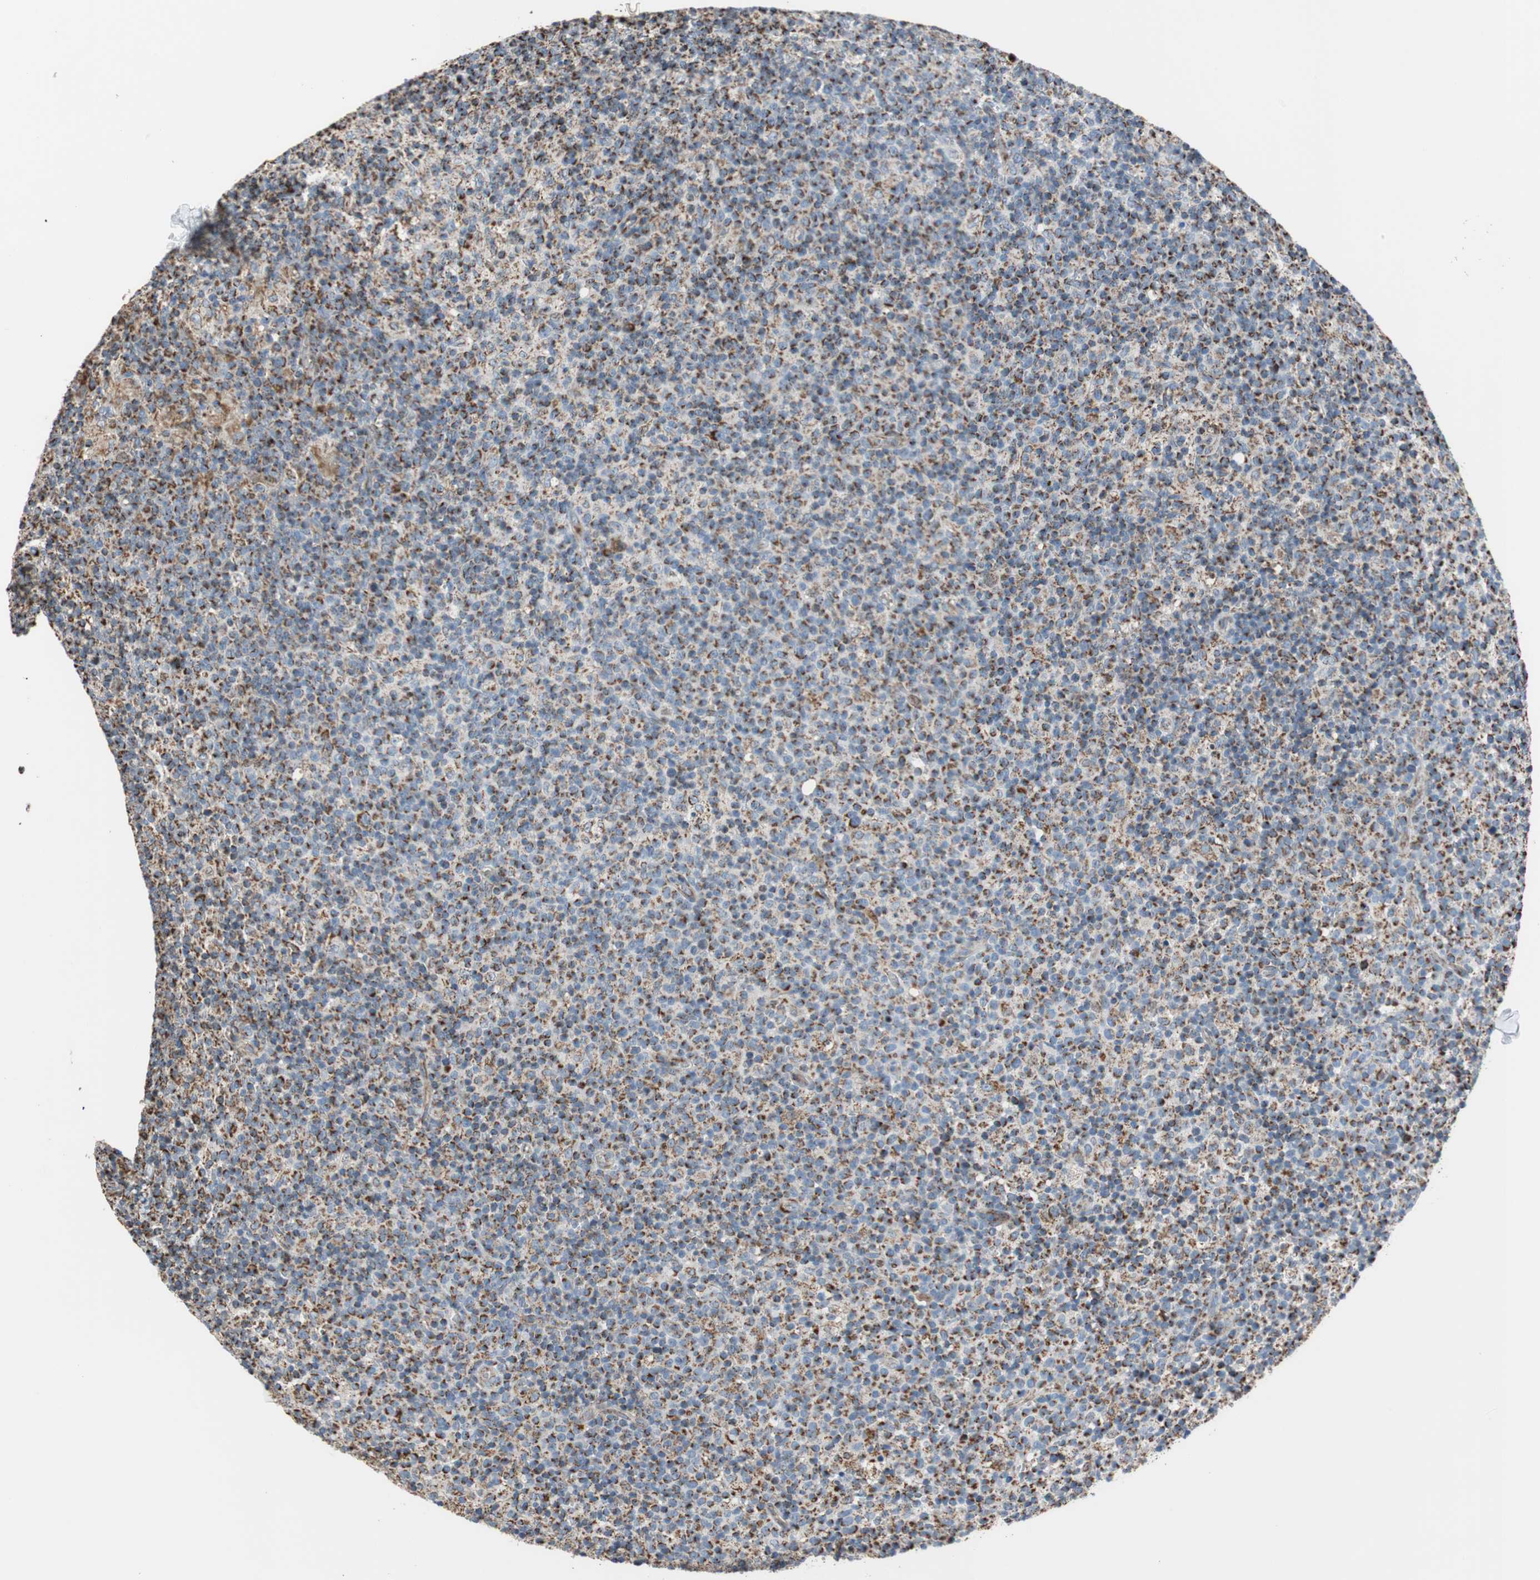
{"staining": {"intensity": "strong", "quantity": "25%-75%", "location": "cytoplasmic/membranous"}, "tissue": "lymph node", "cell_type": "Germinal center cells", "image_type": "normal", "snomed": [{"axis": "morphology", "description": "Normal tissue, NOS"}, {"axis": "morphology", "description": "Inflammation, NOS"}, {"axis": "topography", "description": "Lymph node"}], "caption": "This histopathology image reveals benign lymph node stained with immunohistochemistry to label a protein in brown. The cytoplasmic/membranous of germinal center cells show strong positivity for the protein. Nuclei are counter-stained blue.", "gene": "PCSK4", "patient": {"sex": "male", "age": 55}}